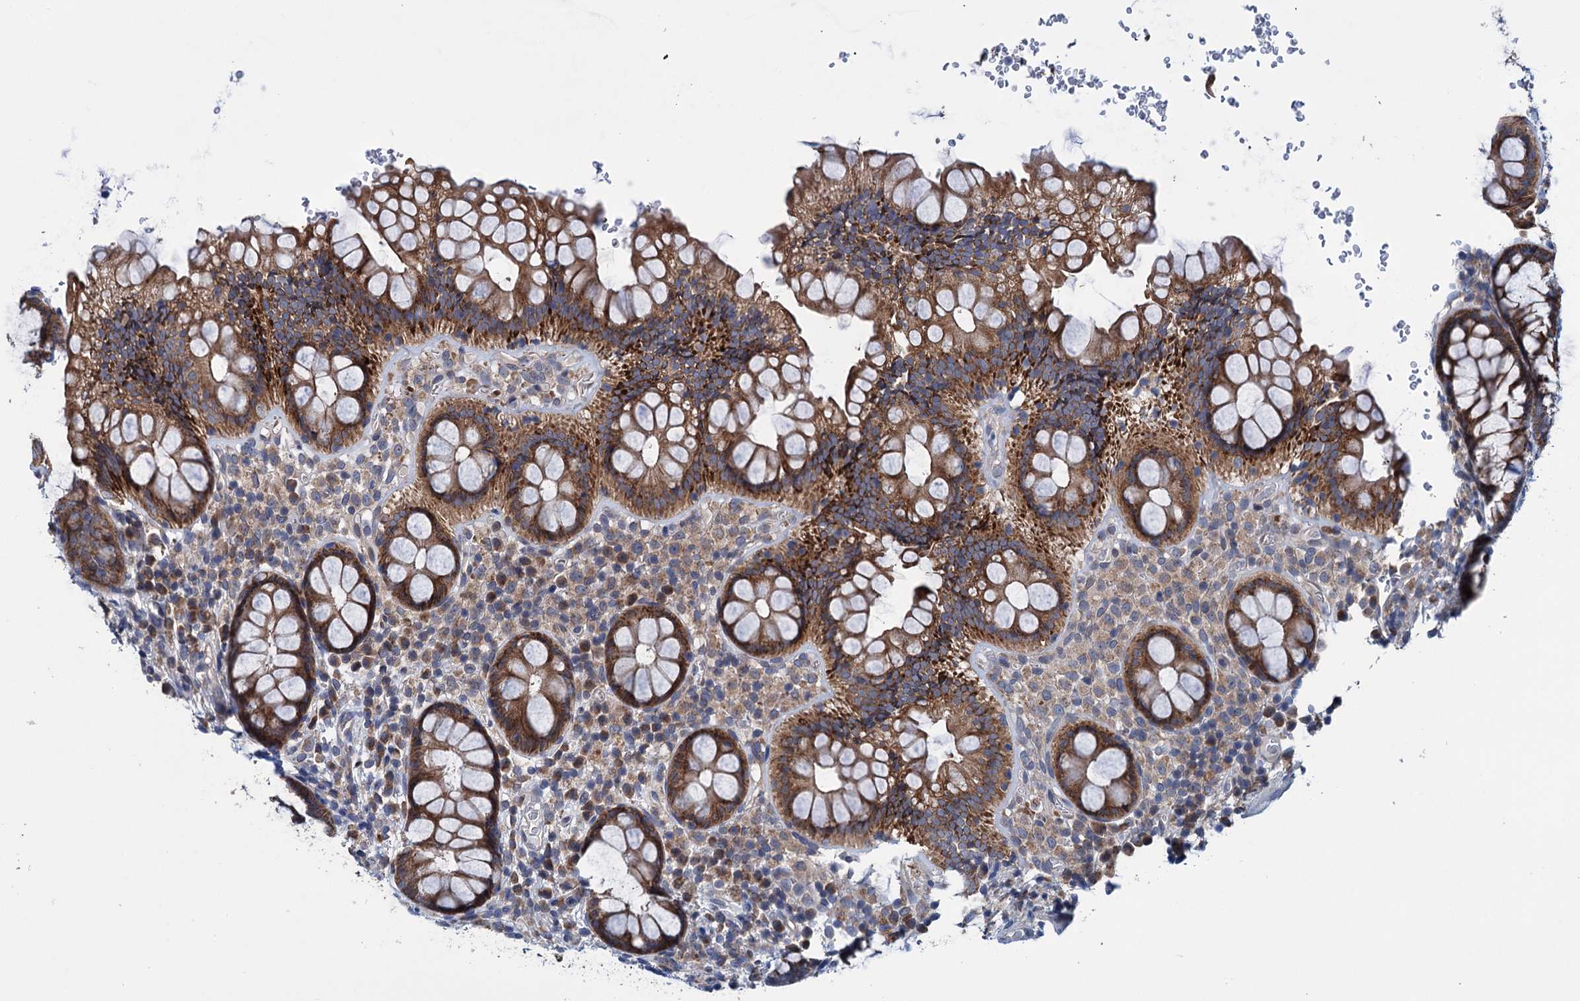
{"staining": {"intensity": "moderate", "quantity": ">75%", "location": "cytoplasmic/membranous"}, "tissue": "rectum", "cell_type": "Glandular cells", "image_type": "normal", "snomed": [{"axis": "morphology", "description": "Normal tissue, NOS"}, {"axis": "topography", "description": "Rectum"}], "caption": "The photomicrograph reveals staining of benign rectum, revealing moderate cytoplasmic/membranous protein expression (brown color) within glandular cells. (IHC, brightfield microscopy, high magnification).", "gene": "EYA4", "patient": {"sex": "male", "age": 83}}